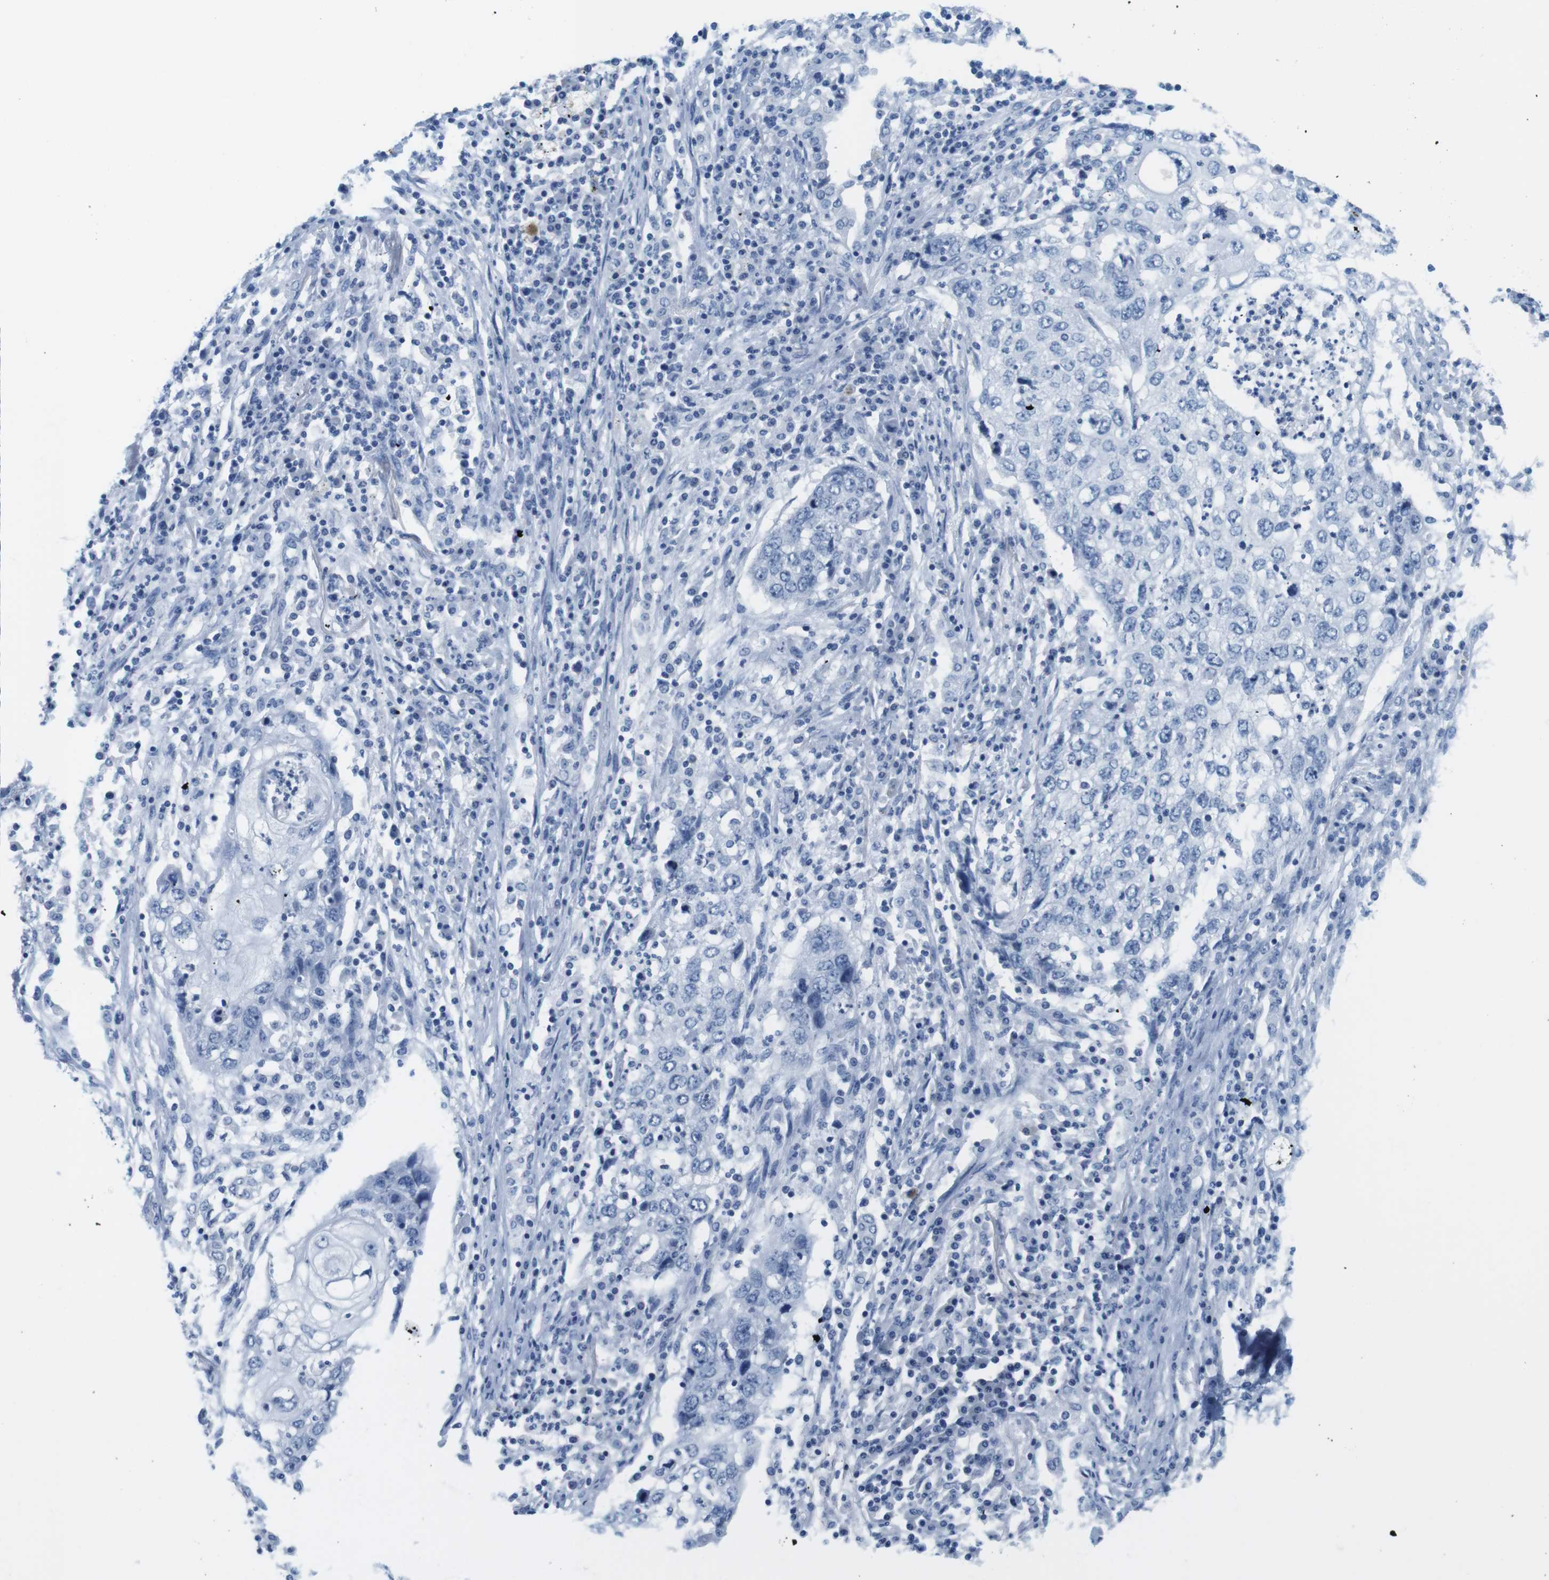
{"staining": {"intensity": "negative", "quantity": "none", "location": "none"}, "tissue": "lung cancer", "cell_type": "Tumor cells", "image_type": "cancer", "snomed": [{"axis": "morphology", "description": "Squamous cell carcinoma, NOS"}, {"axis": "topography", "description": "Lung"}], "caption": "A high-resolution photomicrograph shows IHC staining of squamous cell carcinoma (lung), which shows no significant expression in tumor cells.", "gene": "CYP2C9", "patient": {"sex": "female", "age": 63}}